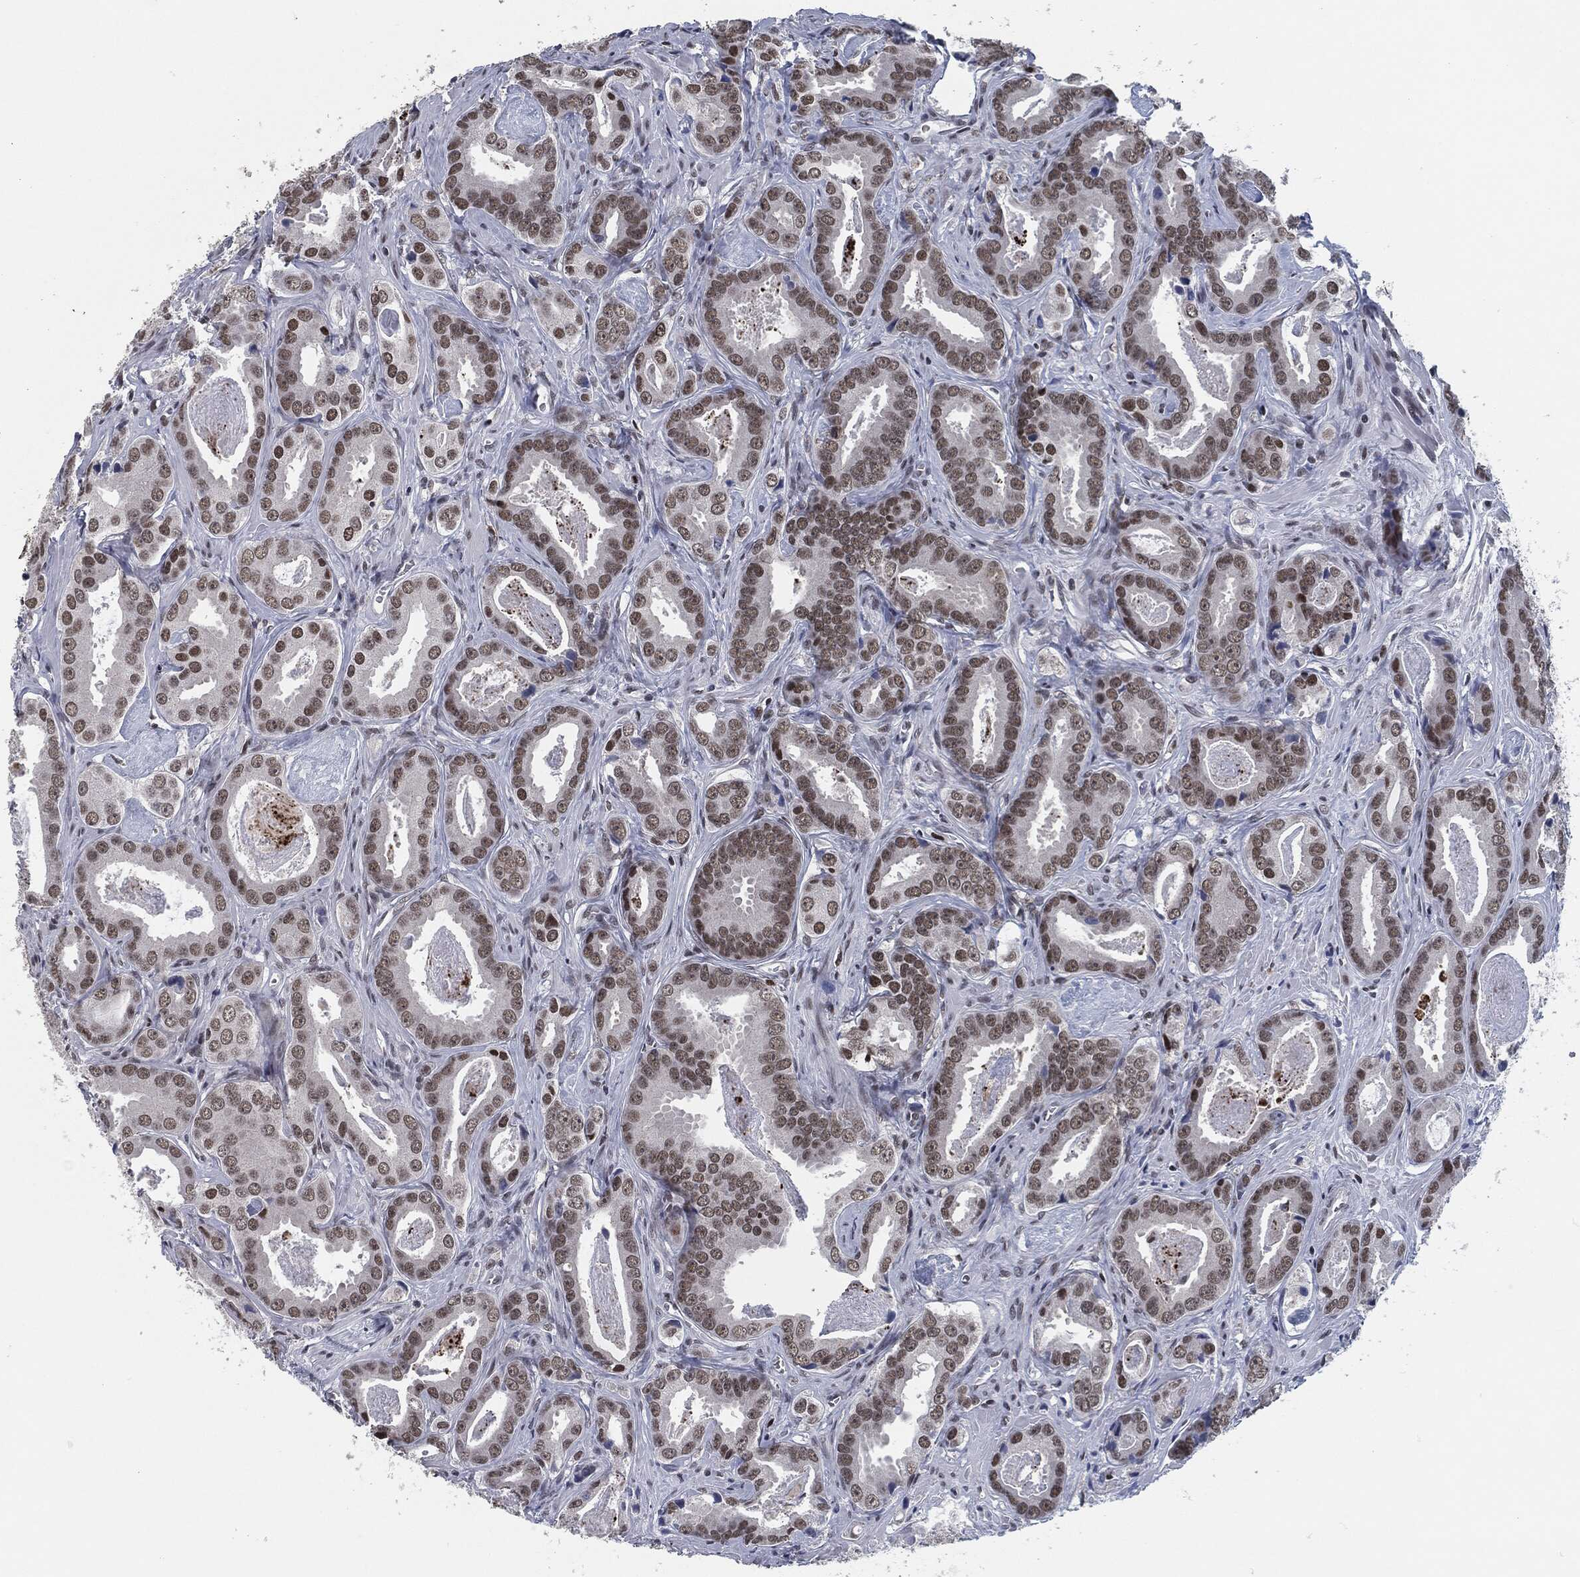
{"staining": {"intensity": "moderate", "quantity": "25%-75%", "location": "nuclear"}, "tissue": "prostate cancer", "cell_type": "Tumor cells", "image_type": "cancer", "snomed": [{"axis": "morphology", "description": "Adenocarcinoma, NOS"}, {"axis": "topography", "description": "Prostate"}], "caption": "Human prostate adenocarcinoma stained with a protein marker reveals moderate staining in tumor cells.", "gene": "ANXA1", "patient": {"sex": "male", "age": 61}}